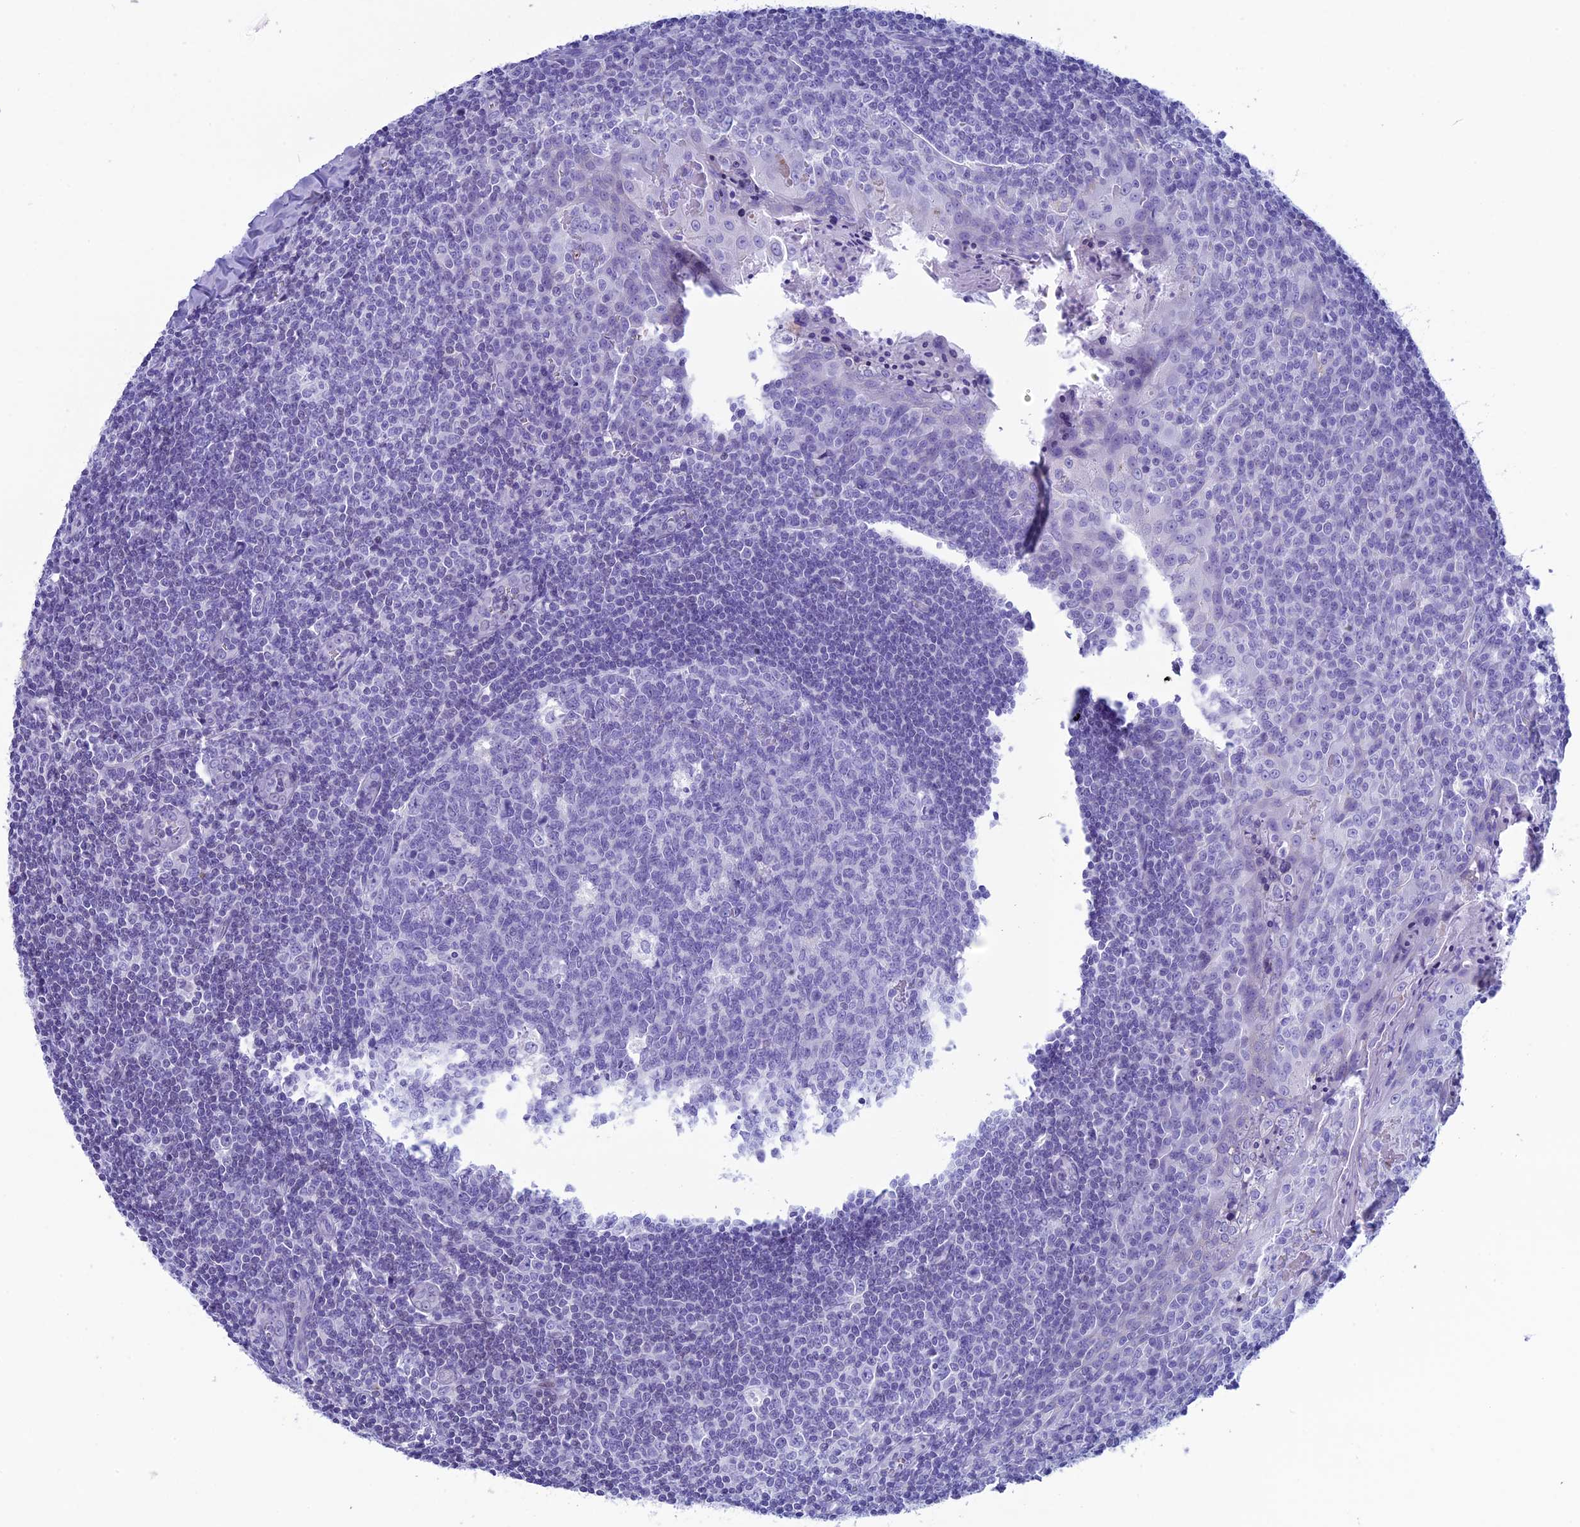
{"staining": {"intensity": "negative", "quantity": "none", "location": "none"}, "tissue": "tonsil", "cell_type": "Germinal center cells", "image_type": "normal", "snomed": [{"axis": "morphology", "description": "Normal tissue, NOS"}, {"axis": "topography", "description": "Tonsil"}], "caption": "Immunohistochemistry (IHC) of normal tonsil exhibits no expression in germinal center cells.", "gene": "FAM169A", "patient": {"sex": "male", "age": 27}}